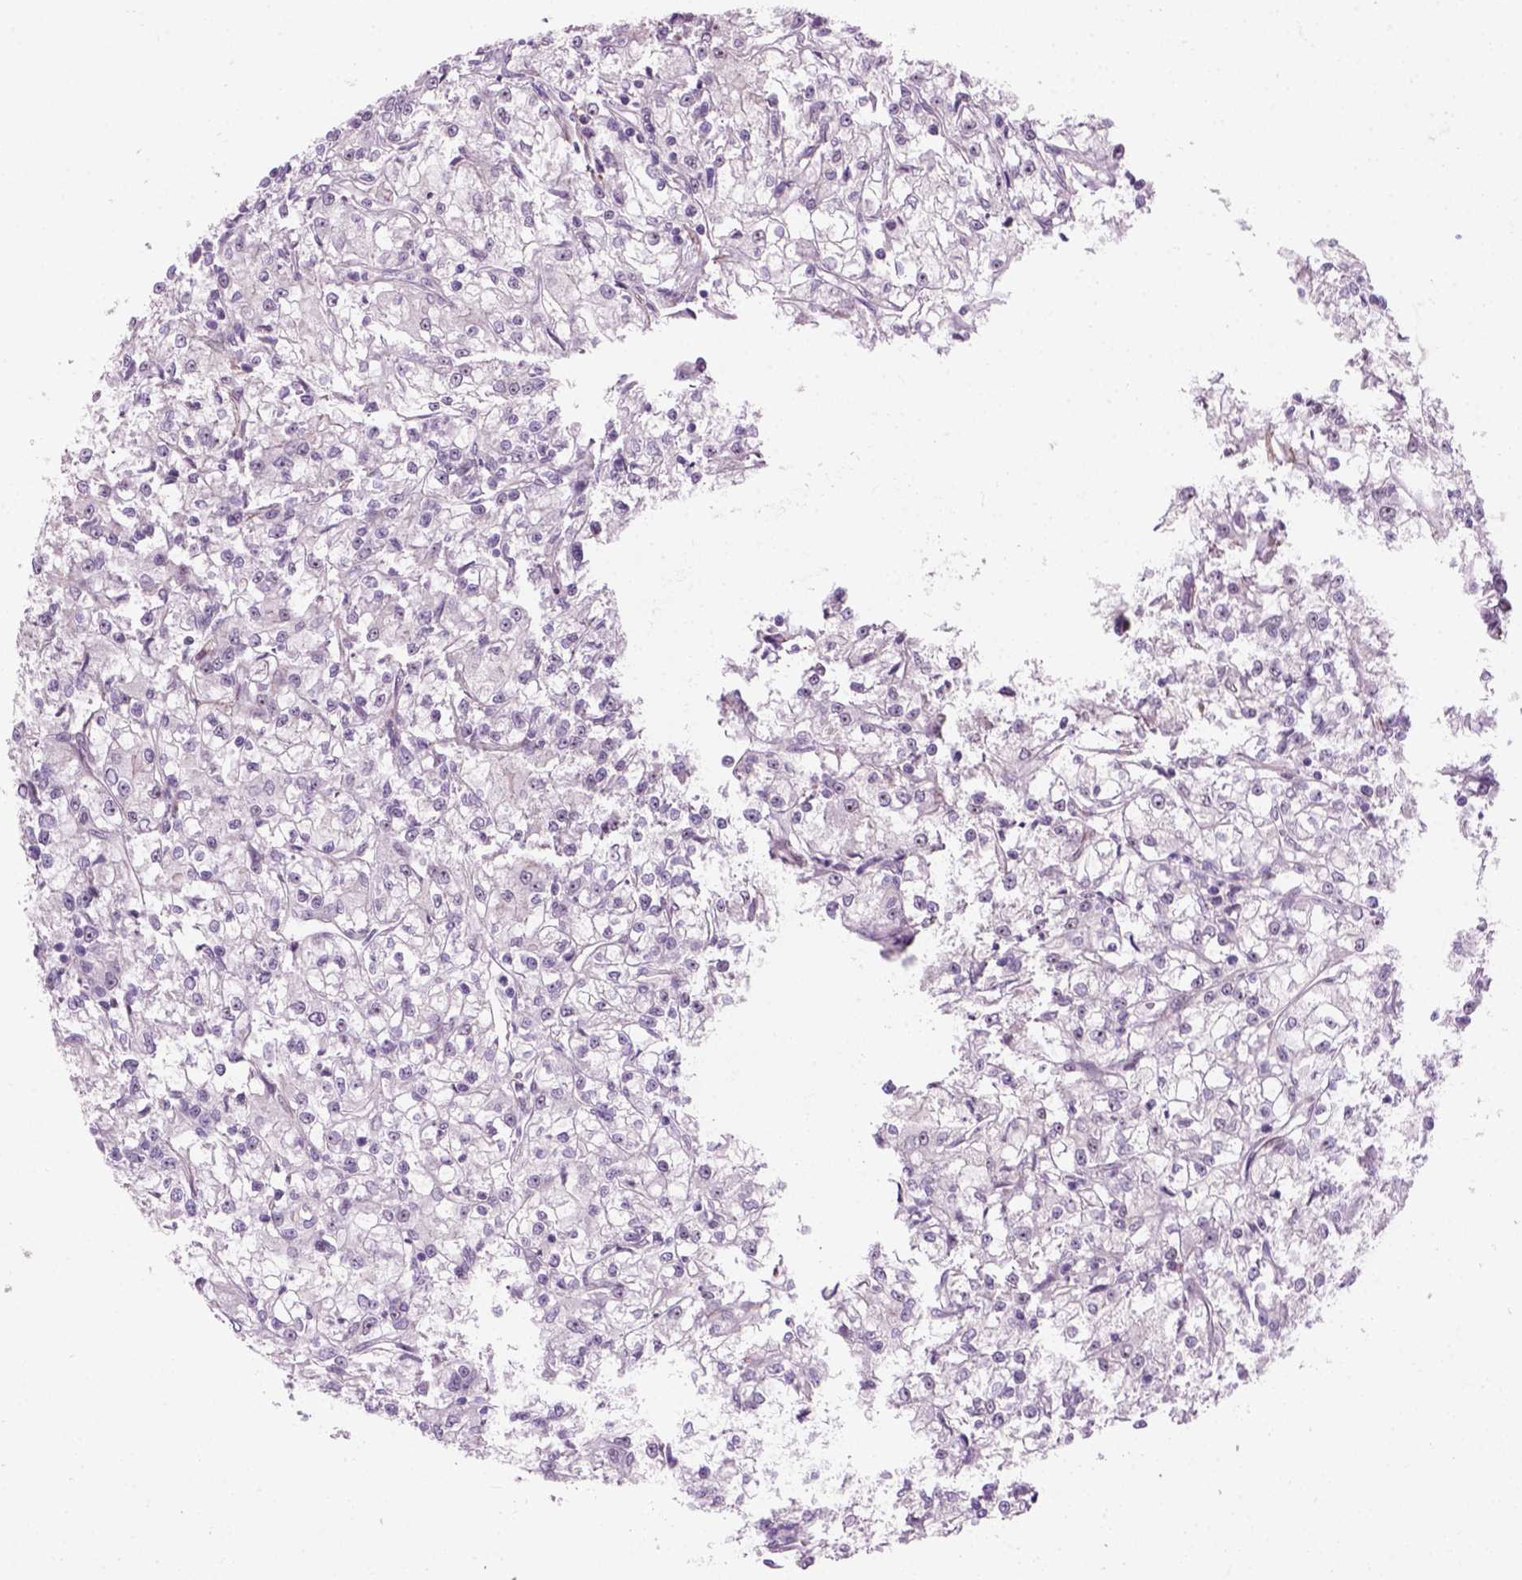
{"staining": {"intensity": "negative", "quantity": "none", "location": "none"}, "tissue": "renal cancer", "cell_type": "Tumor cells", "image_type": "cancer", "snomed": [{"axis": "morphology", "description": "Adenocarcinoma, NOS"}, {"axis": "topography", "description": "Kidney"}], "caption": "Renal cancer stained for a protein using immunohistochemistry (IHC) exhibits no expression tumor cells.", "gene": "RRS1", "patient": {"sex": "female", "age": 59}}